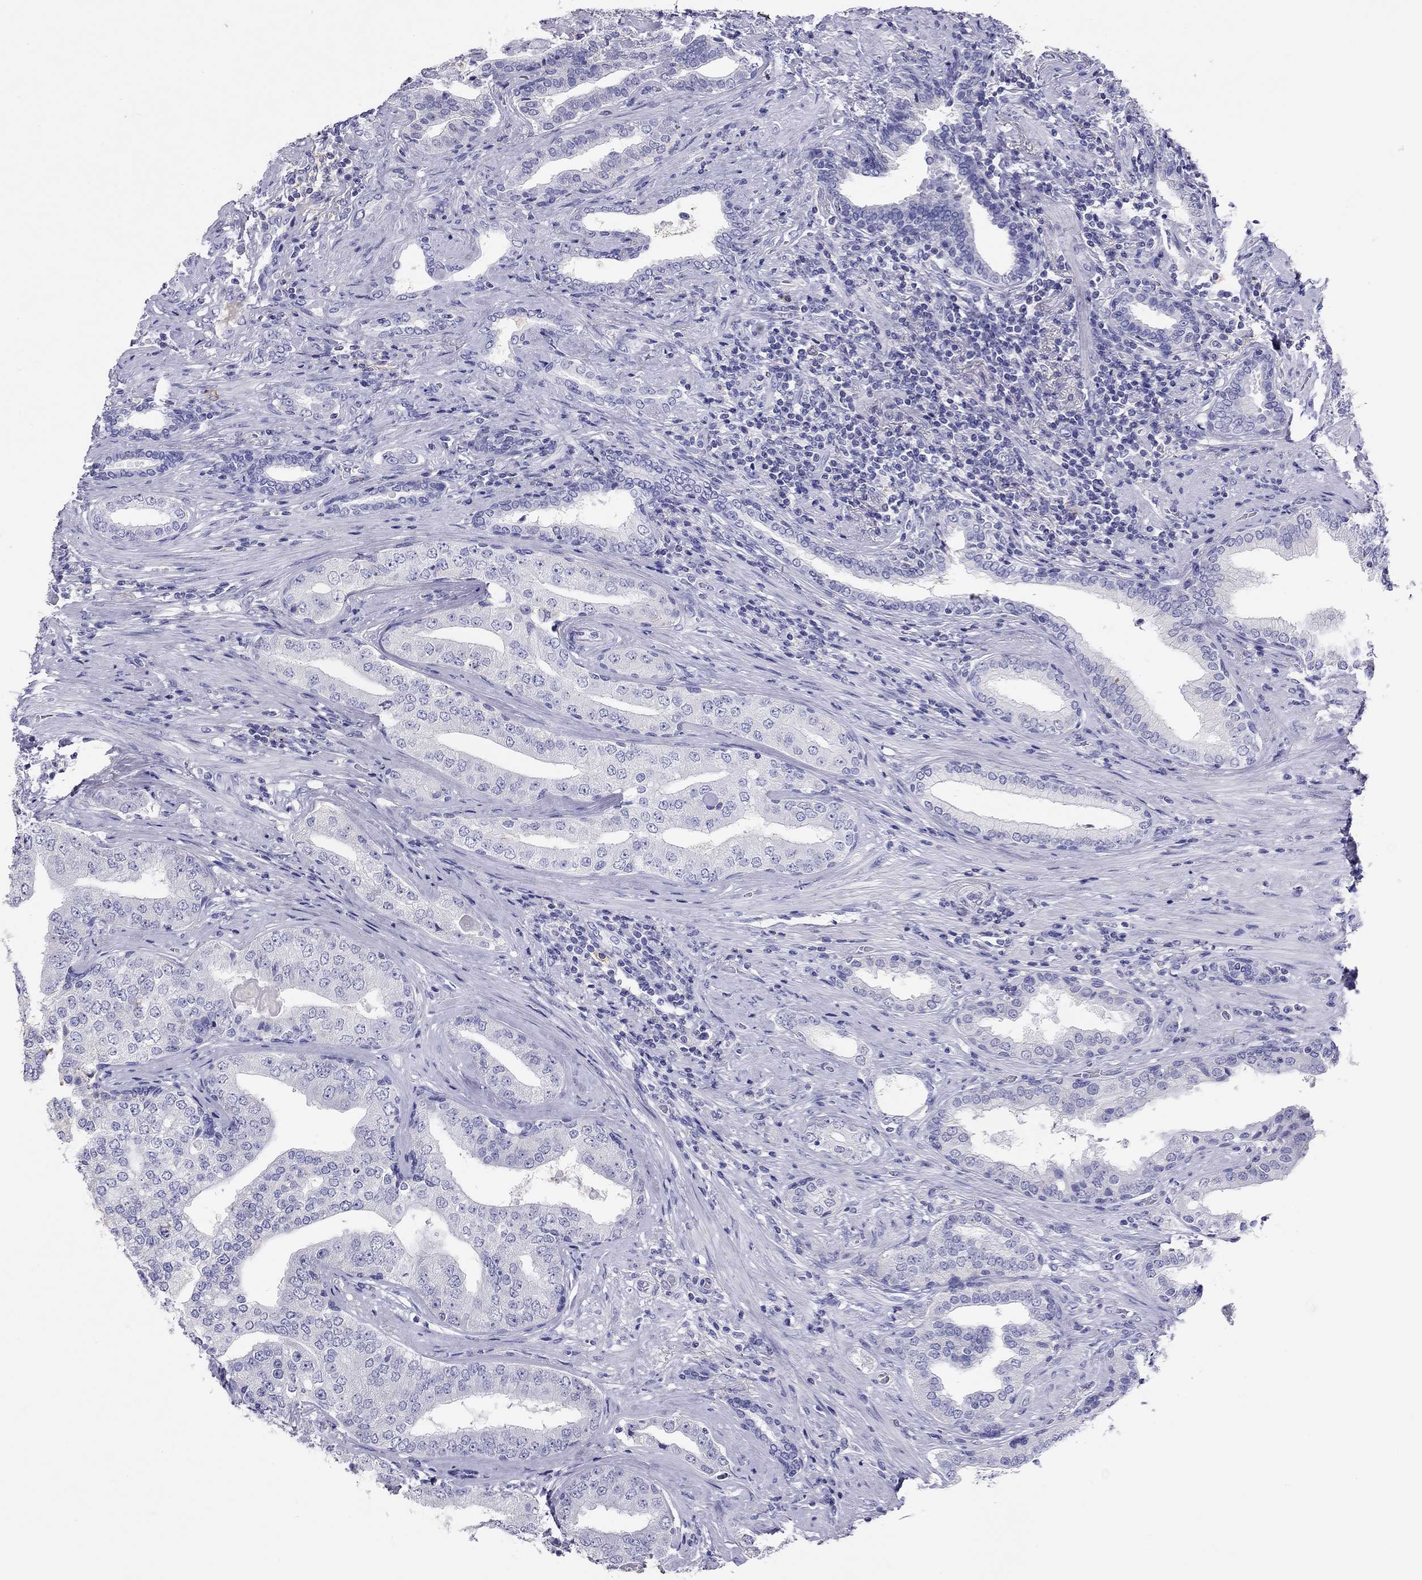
{"staining": {"intensity": "negative", "quantity": "none", "location": "none"}, "tissue": "prostate cancer", "cell_type": "Tumor cells", "image_type": "cancer", "snomed": [{"axis": "morphology", "description": "Adenocarcinoma, Low grade"}, {"axis": "topography", "description": "Prostate and seminal vesicle, NOS"}], "caption": "IHC of human prostate cancer (adenocarcinoma (low-grade)) demonstrates no staining in tumor cells. (DAB (3,3'-diaminobenzidine) immunohistochemistry (IHC) visualized using brightfield microscopy, high magnification).", "gene": "CALHM1", "patient": {"sex": "male", "age": 61}}